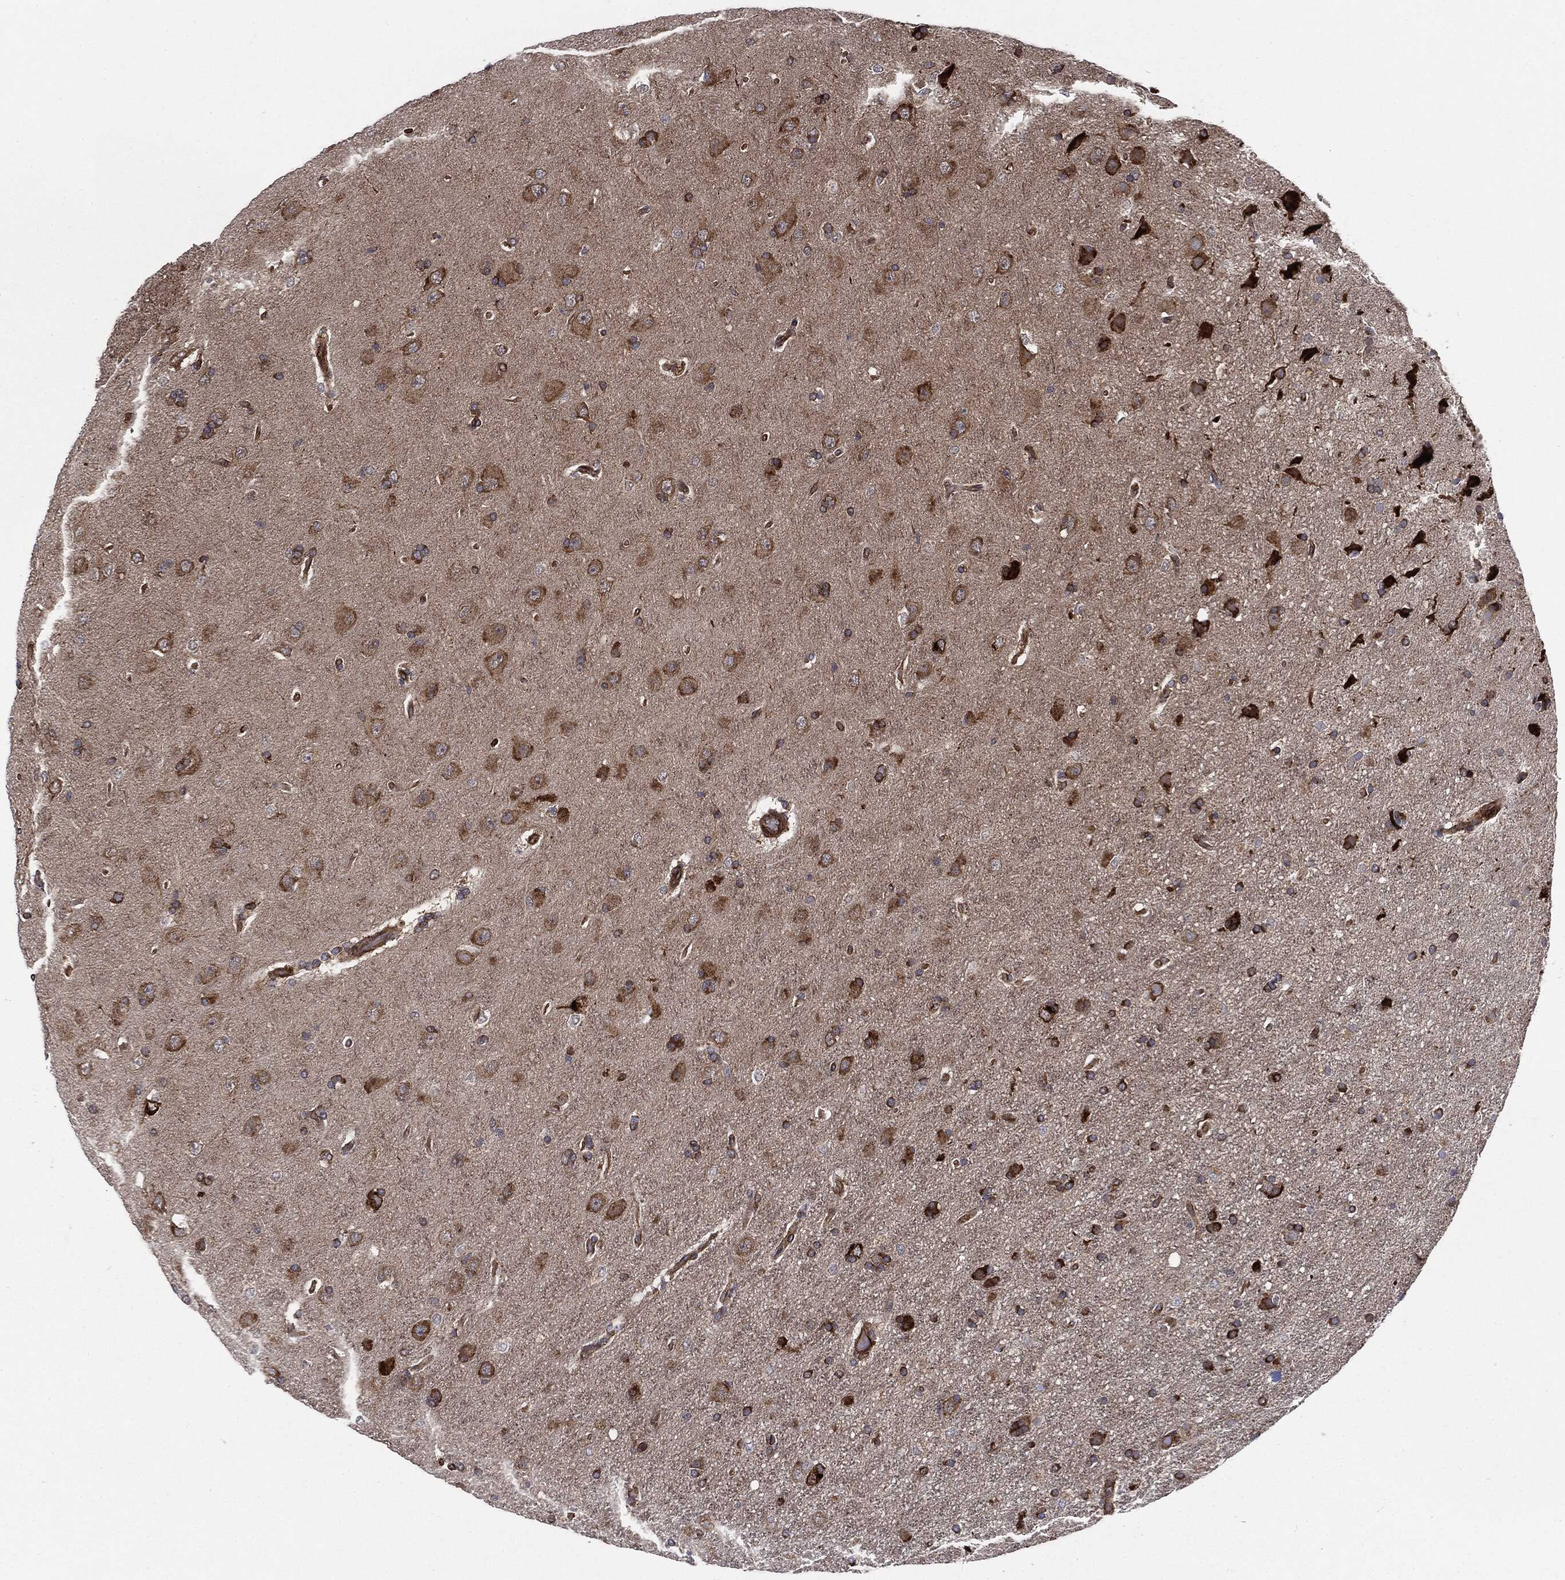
{"staining": {"intensity": "moderate", "quantity": ">75%", "location": "cytoplasmic/membranous"}, "tissue": "glioma", "cell_type": "Tumor cells", "image_type": "cancer", "snomed": [{"axis": "morphology", "description": "Glioma, malignant, NOS"}, {"axis": "topography", "description": "Cerebral cortex"}], "caption": "Glioma (malignant) stained with a protein marker demonstrates moderate staining in tumor cells.", "gene": "CYLD", "patient": {"sex": "male", "age": 58}}